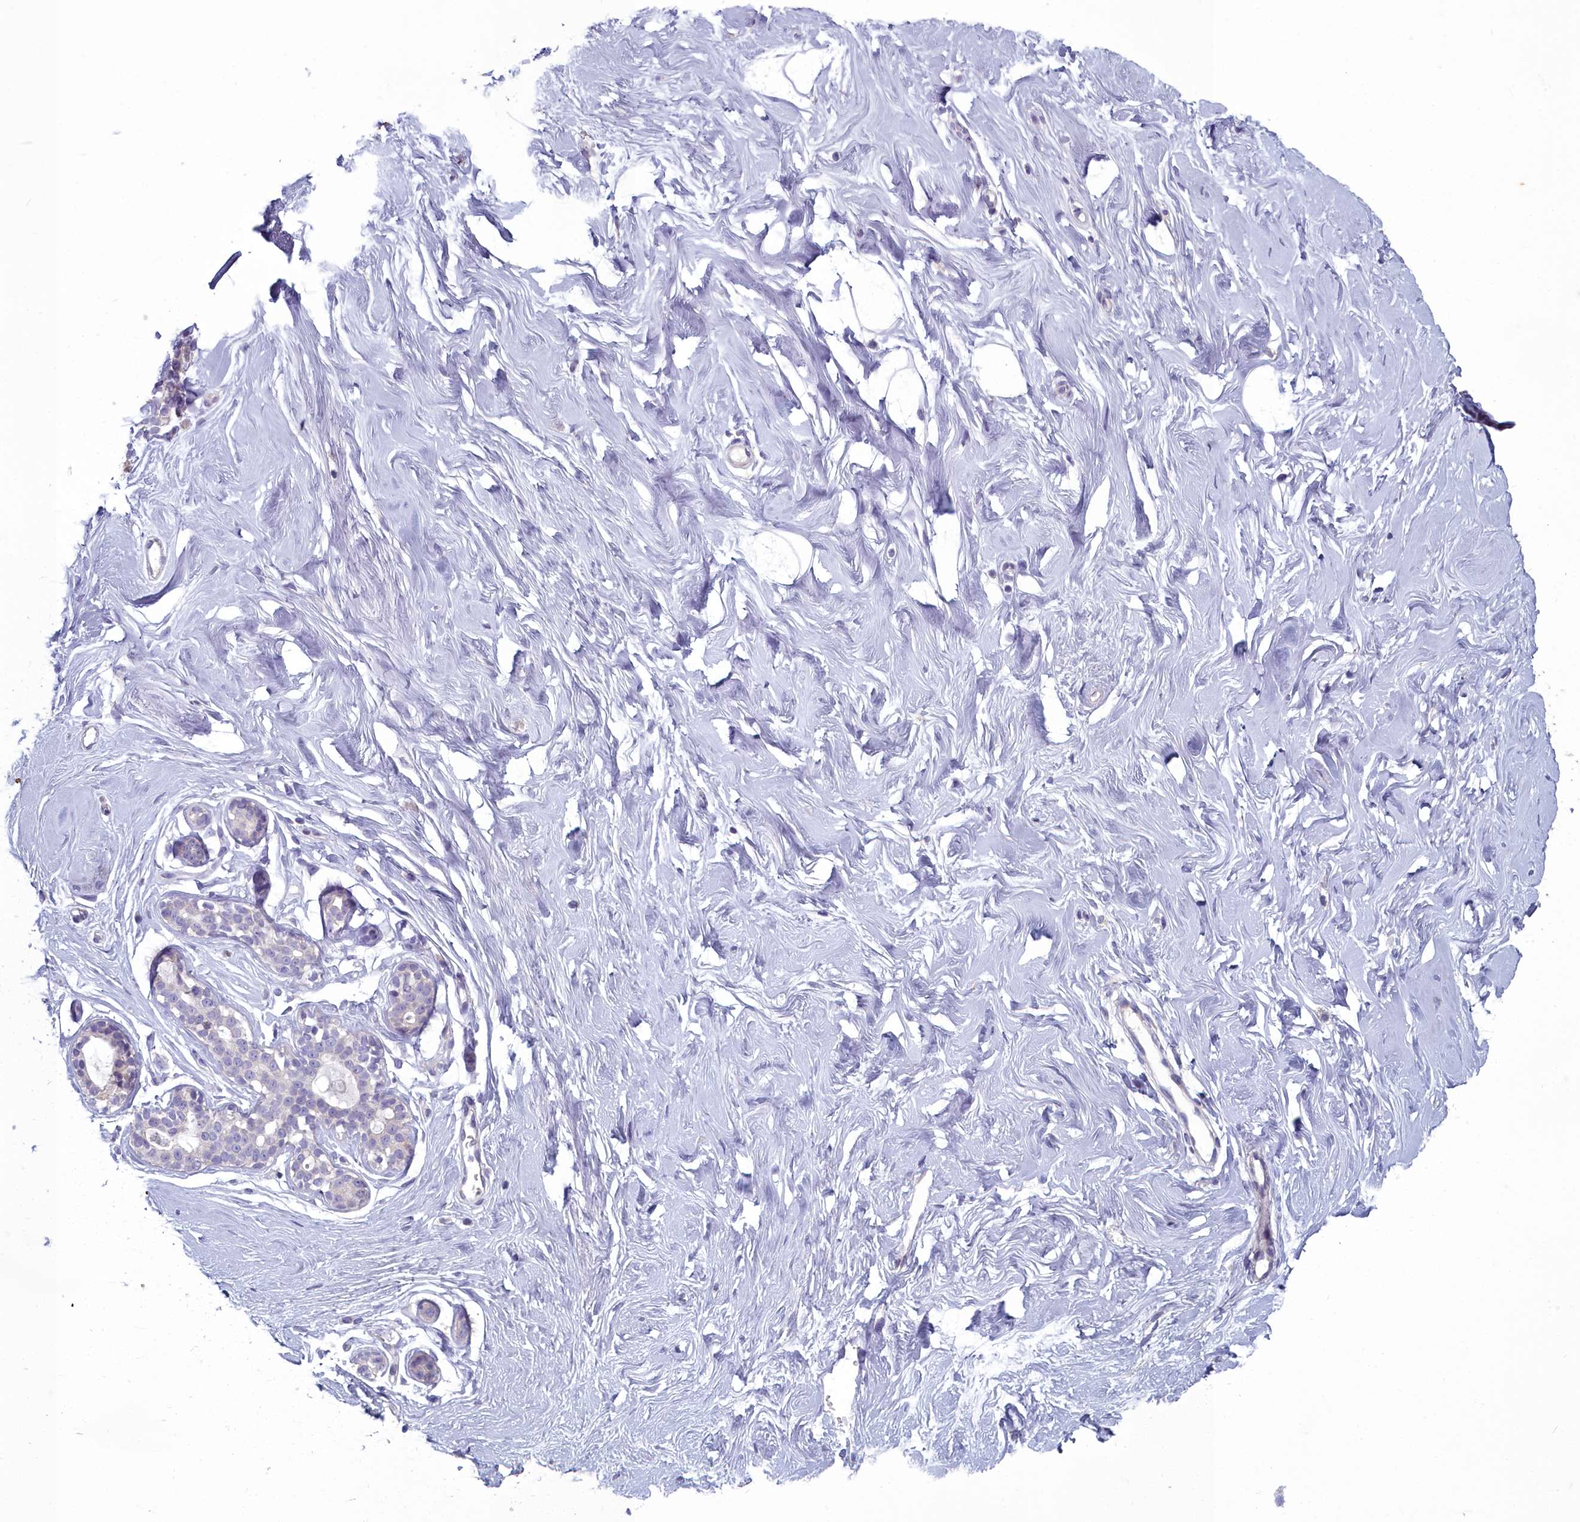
{"staining": {"intensity": "negative", "quantity": "none", "location": "none"}, "tissue": "breast", "cell_type": "Adipocytes", "image_type": "normal", "snomed": [{"axis": "morphology", "description": "Normal tissue, NOS"}, {"axis": "morphology", "description": "Adenoma, NOS"}, {"axis": "topography", "description": "Breast"}], "caption": "Protein analysis of benign breast demonstrates no significant expression in adipocytes.", "gene": "INSYN2A", "patient": {"sex": "female", "age": 23}}